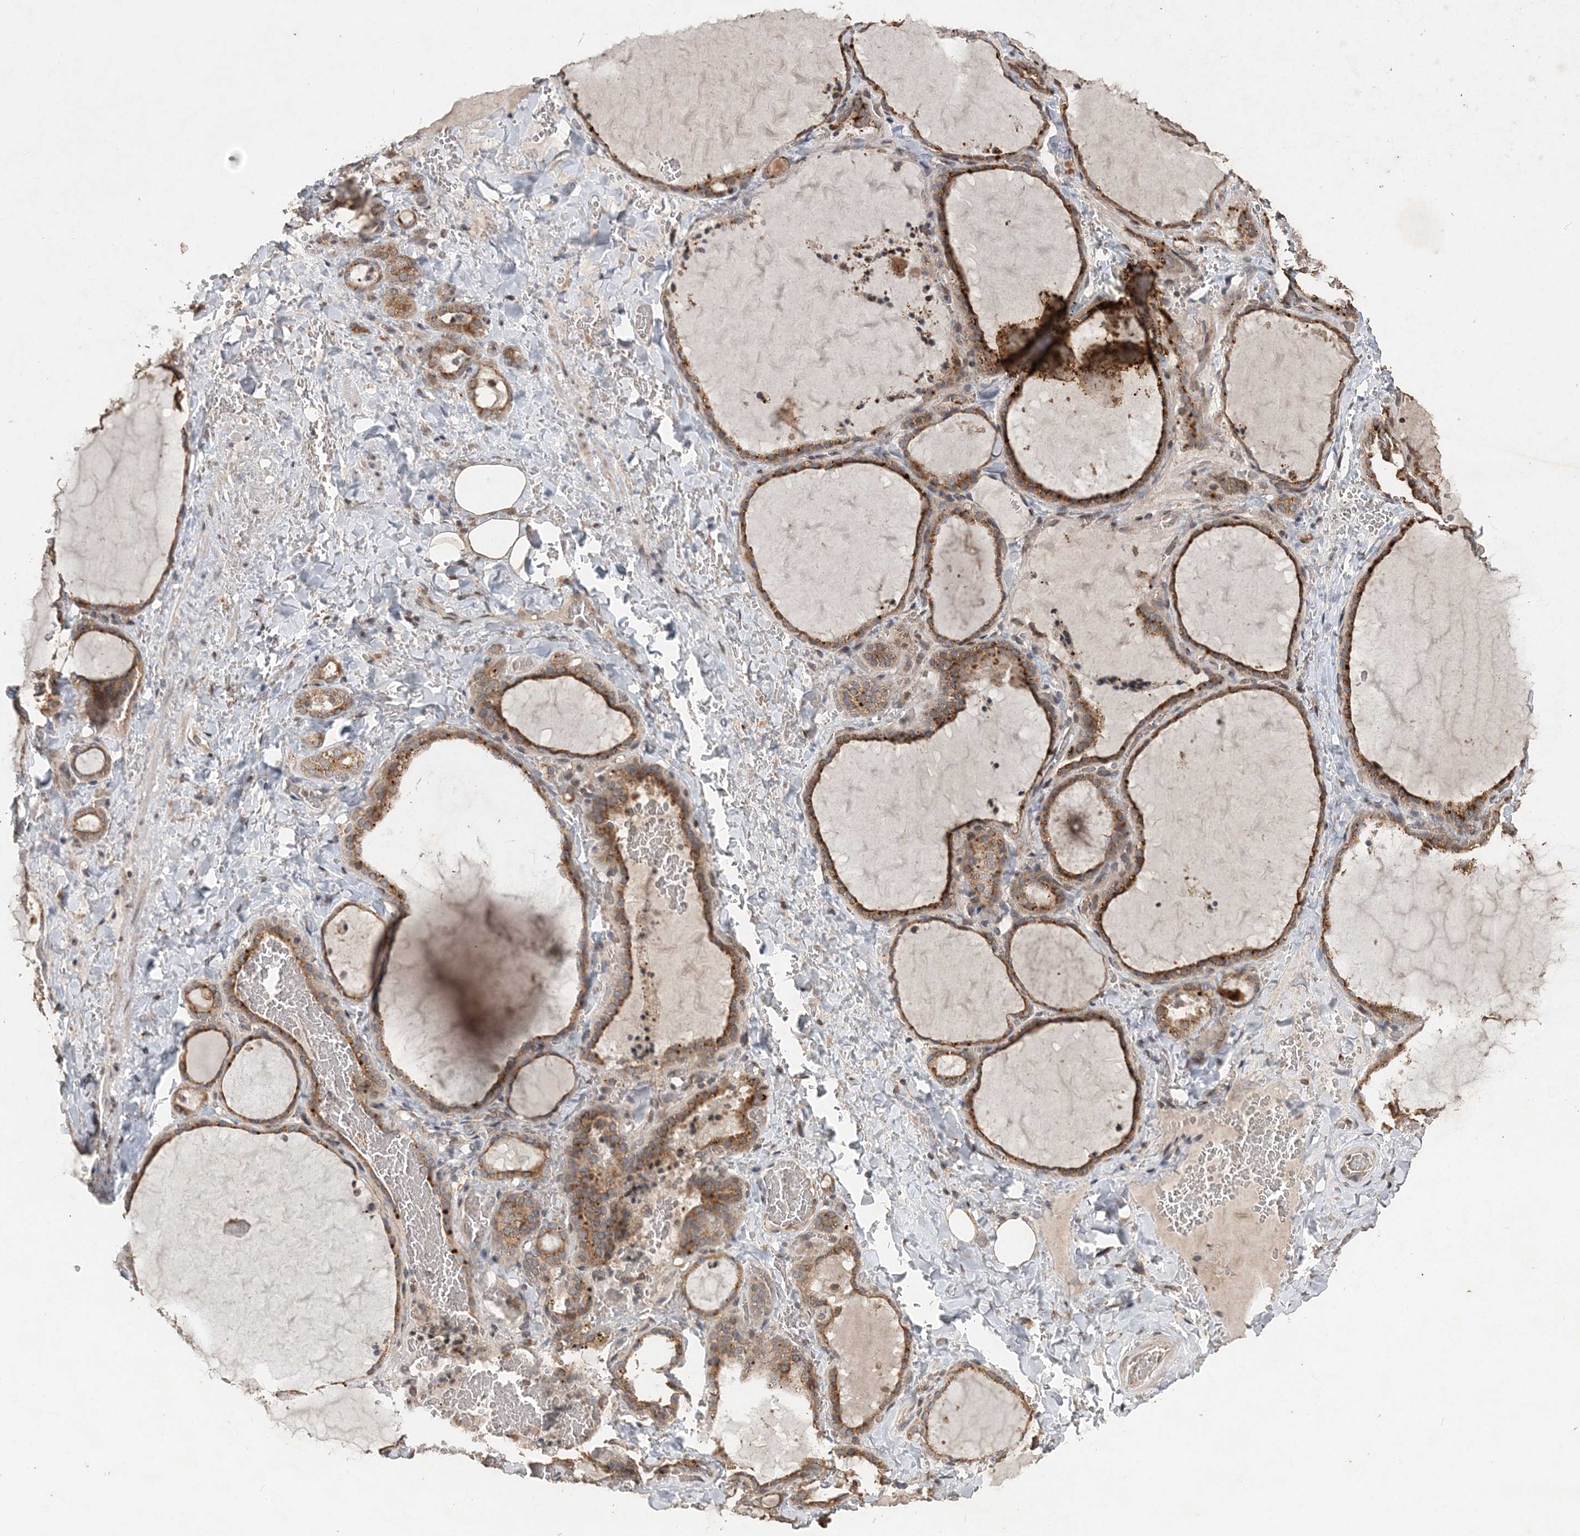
{"staining": {"intensity": "strong", "quantity": ">75%", "location": "cytoplasmic/membranous"}, "tissue": "thyroid gland", "cell_type": "Glandular cells", "image_type": "normal", "snomed": [{"axis": "morphology", "description": "Normal tissue, NOS"}, {"axis": "topography", "description": "Thyroid gland"}], "caption": "Protein staining reveals strong cytoplasmic/membranous staining in approximately >75% of glandular cells in unremarkable thyroid gland.", "gene": "RAB14", "patient": {"sex": "female", "age": 22}}